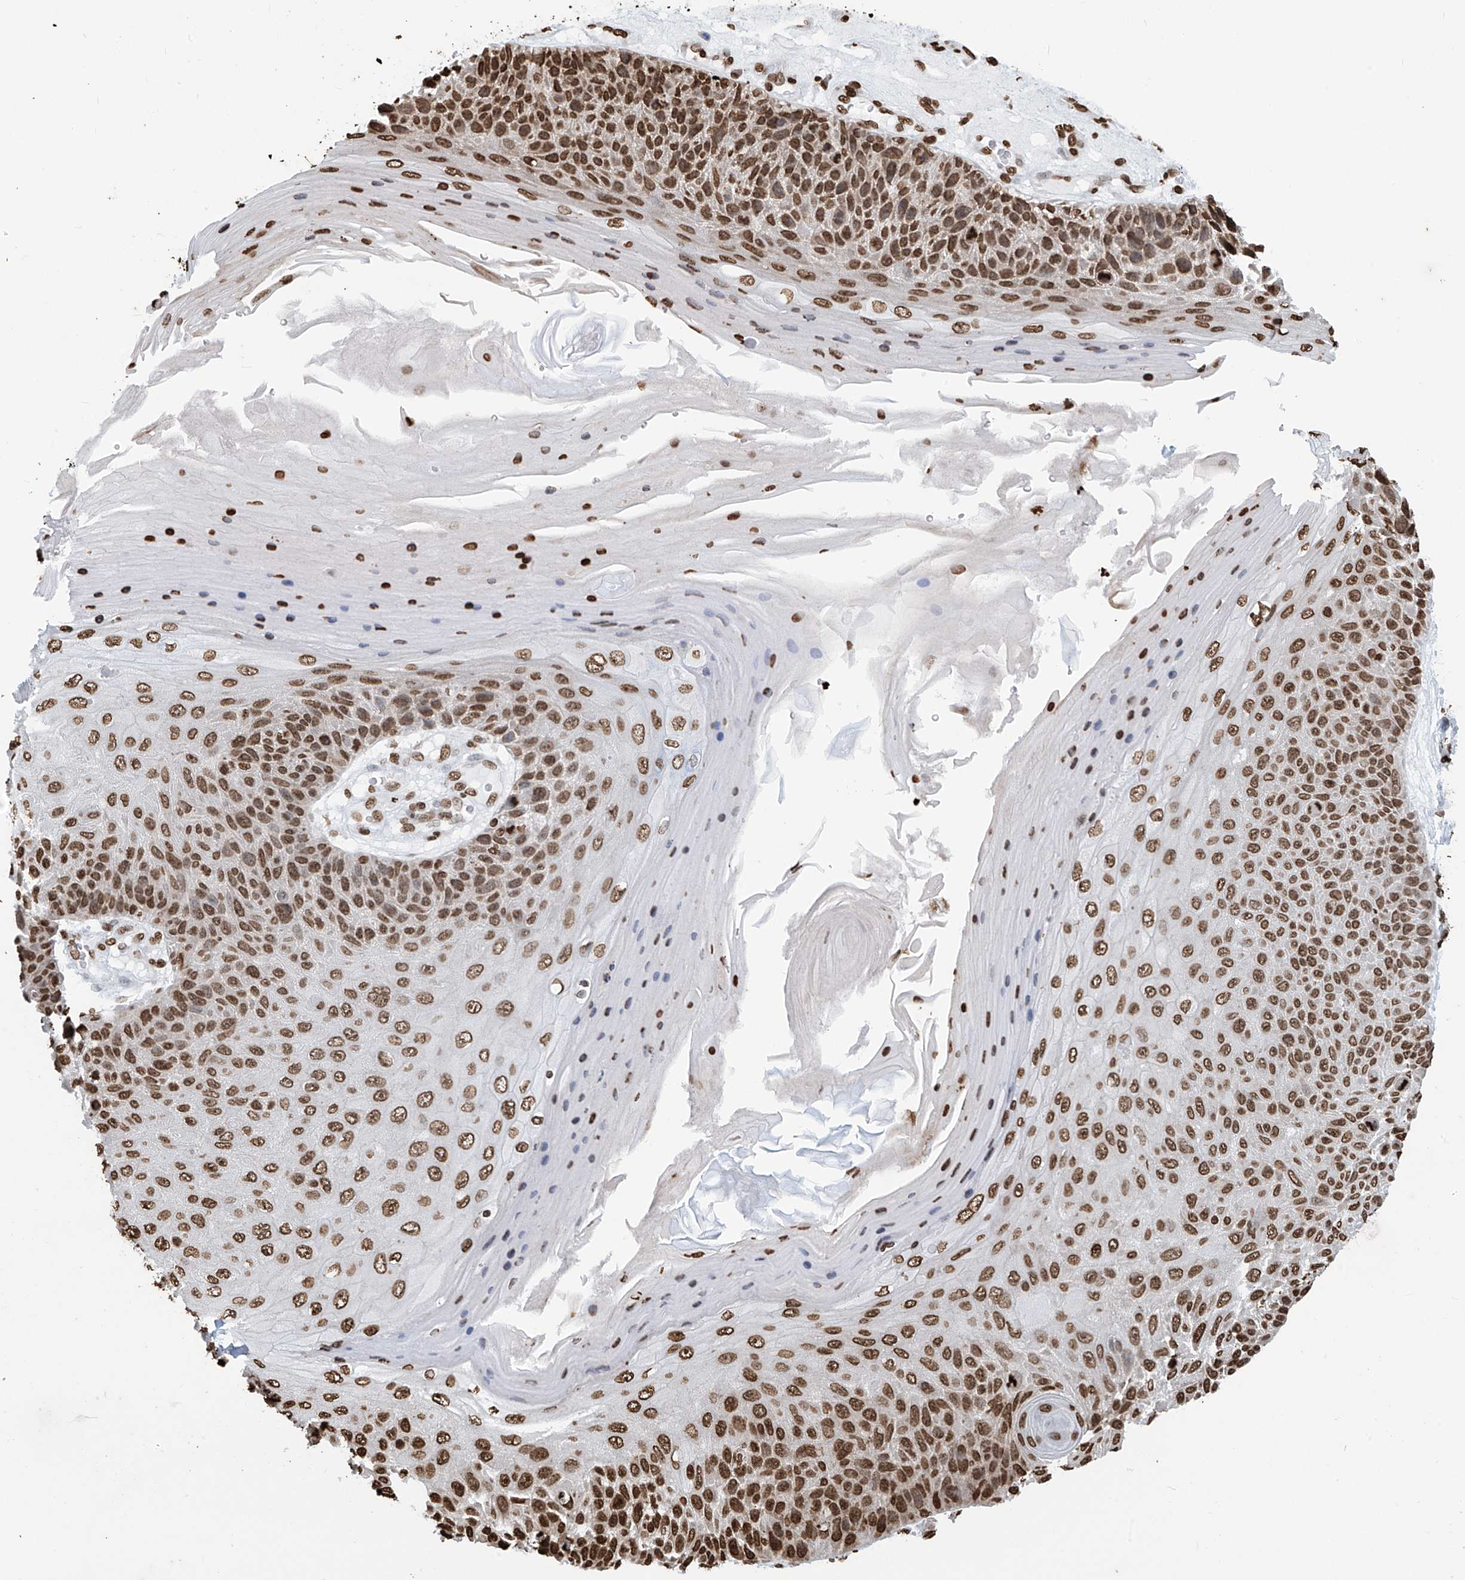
{"staining": {"intensity": "moderate", "quantity": ">75%", "location": "nuclear"}, "tissue": "skin cancer", "cell_type": "Tumor cells", "image_type": "cancer", "snomed": [{"axis": "morphology", "description": "Squamous cell carcinoma, NOS"}, {"axis": "topography", "description": "Skin"}], "caption": "Immunohistochemical staining of skin squamous cell carcinoma reveals medium levels of moderate nuclear staining in about >75% of tumor cells.", "gene": "DPPA2", "patient": {"sex": "female", "age": 88}}